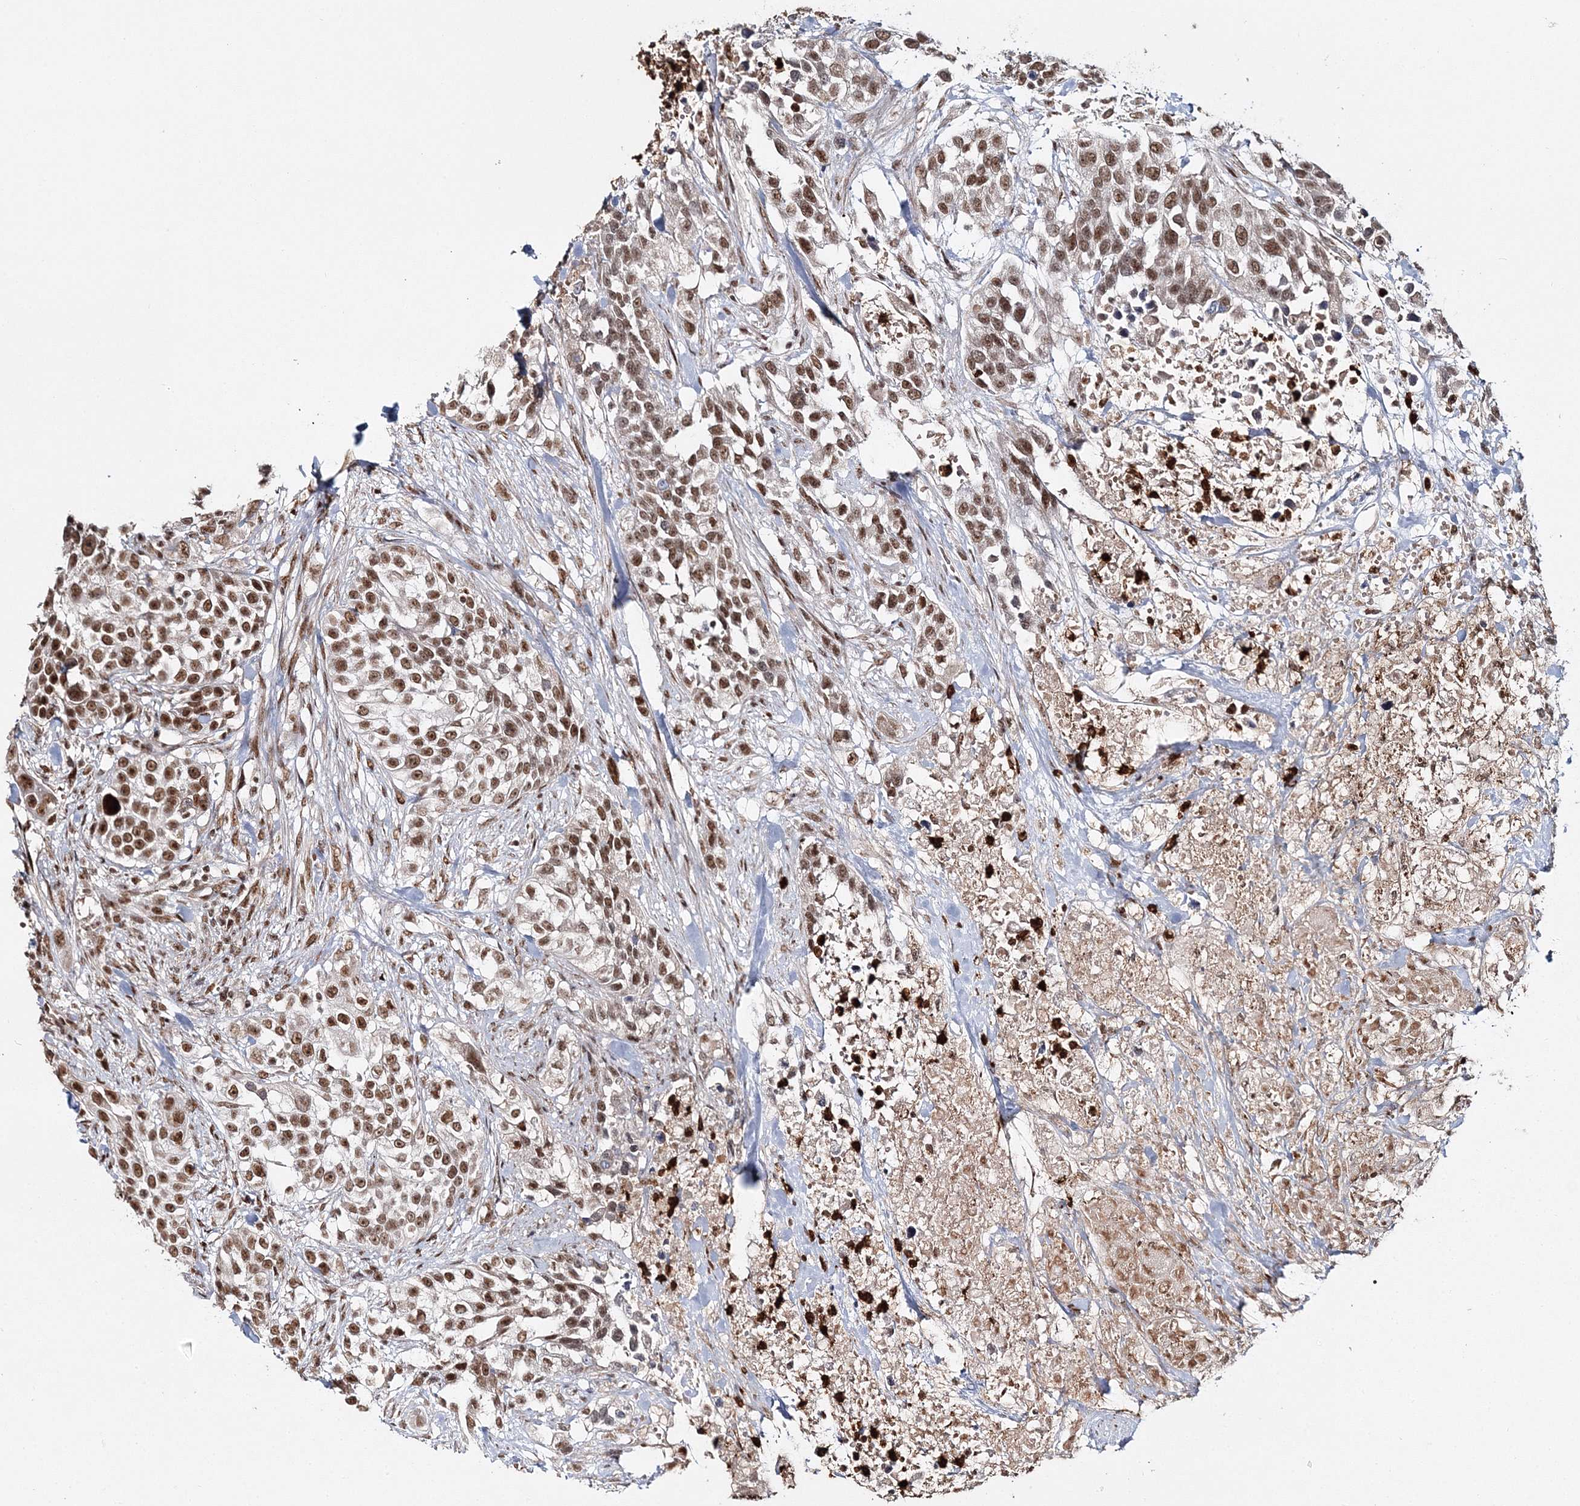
{"staining": {"intensity": "moderate", "quantity": ">75%", "location": "nuclear"}, "tissue": "urothelial cancer", "cell_type": "Tumor cells", "image_type": "cancer", "snomed": [{"axis": "morphology", "description": "Urothelial carcinoma, High grade"}, {"axis": "topography", "description": "Urinary bladder"}], "caption": "A medium amount of moderate nuclear expression is identified in about >75% of tumor cells in urothelial cancer tissue.", "gene": "QRICH1", "patient": {"sex": "female", "age": 80}}